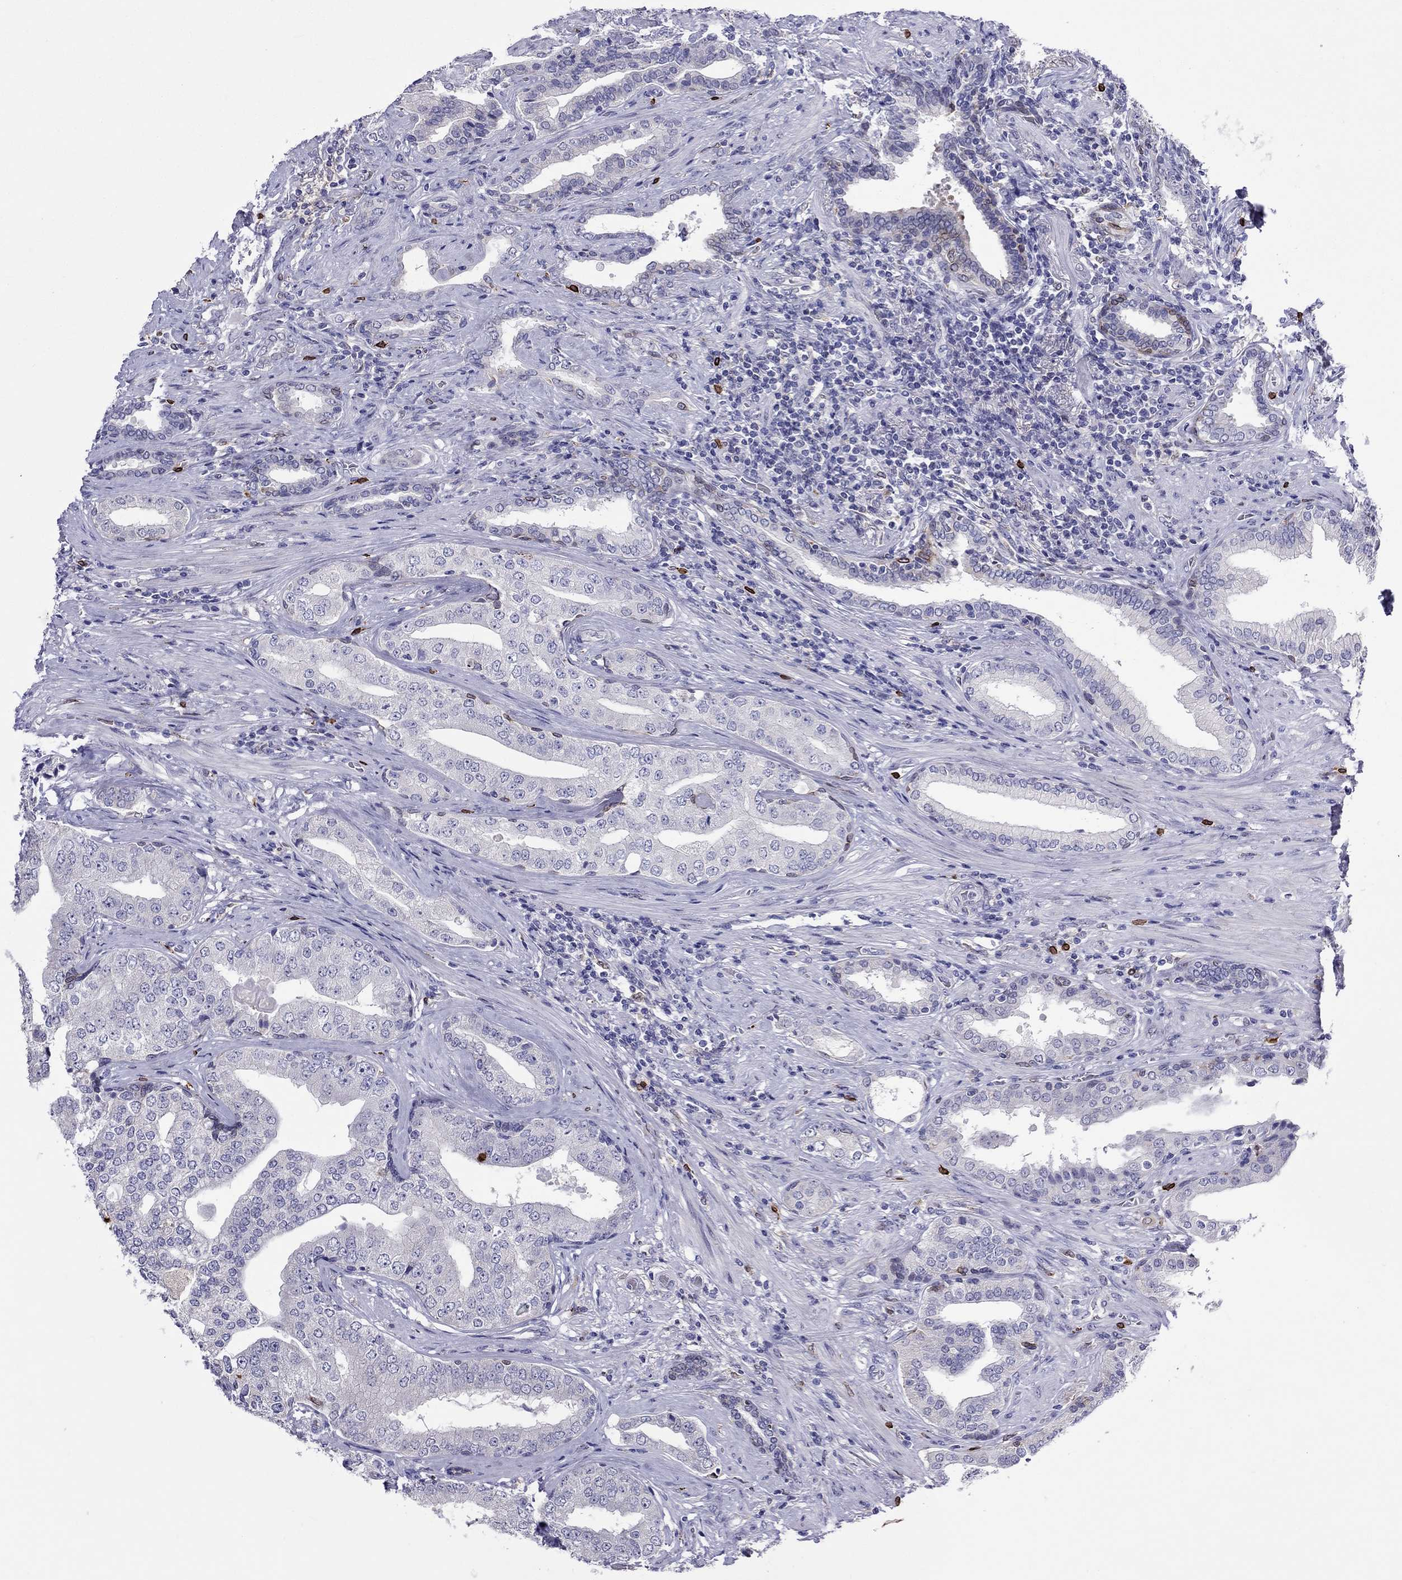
{"staining": {"intensity": "negative", "quantity": "none", "location": "none"}, "tissue": "prostate cancer", "cell_type": "Tumor cells", "image_type": "cancer", "snomed": [{"axis": "morphology", "description": "Adenocarcinoma, Low grade"}, {"axis": "topography", "description": "Prostate and seminal vesicle, NOS"}], "caption": "The IHC photomicrograph has no significant staining in tumor cells of prostate cancer (adenocarcinoma (low-grade)) tissue. (IHC, brightfield microscopy, high magnification).", "gene": "ADORA2A", "patient": {"sex": "male", "age": 61}}